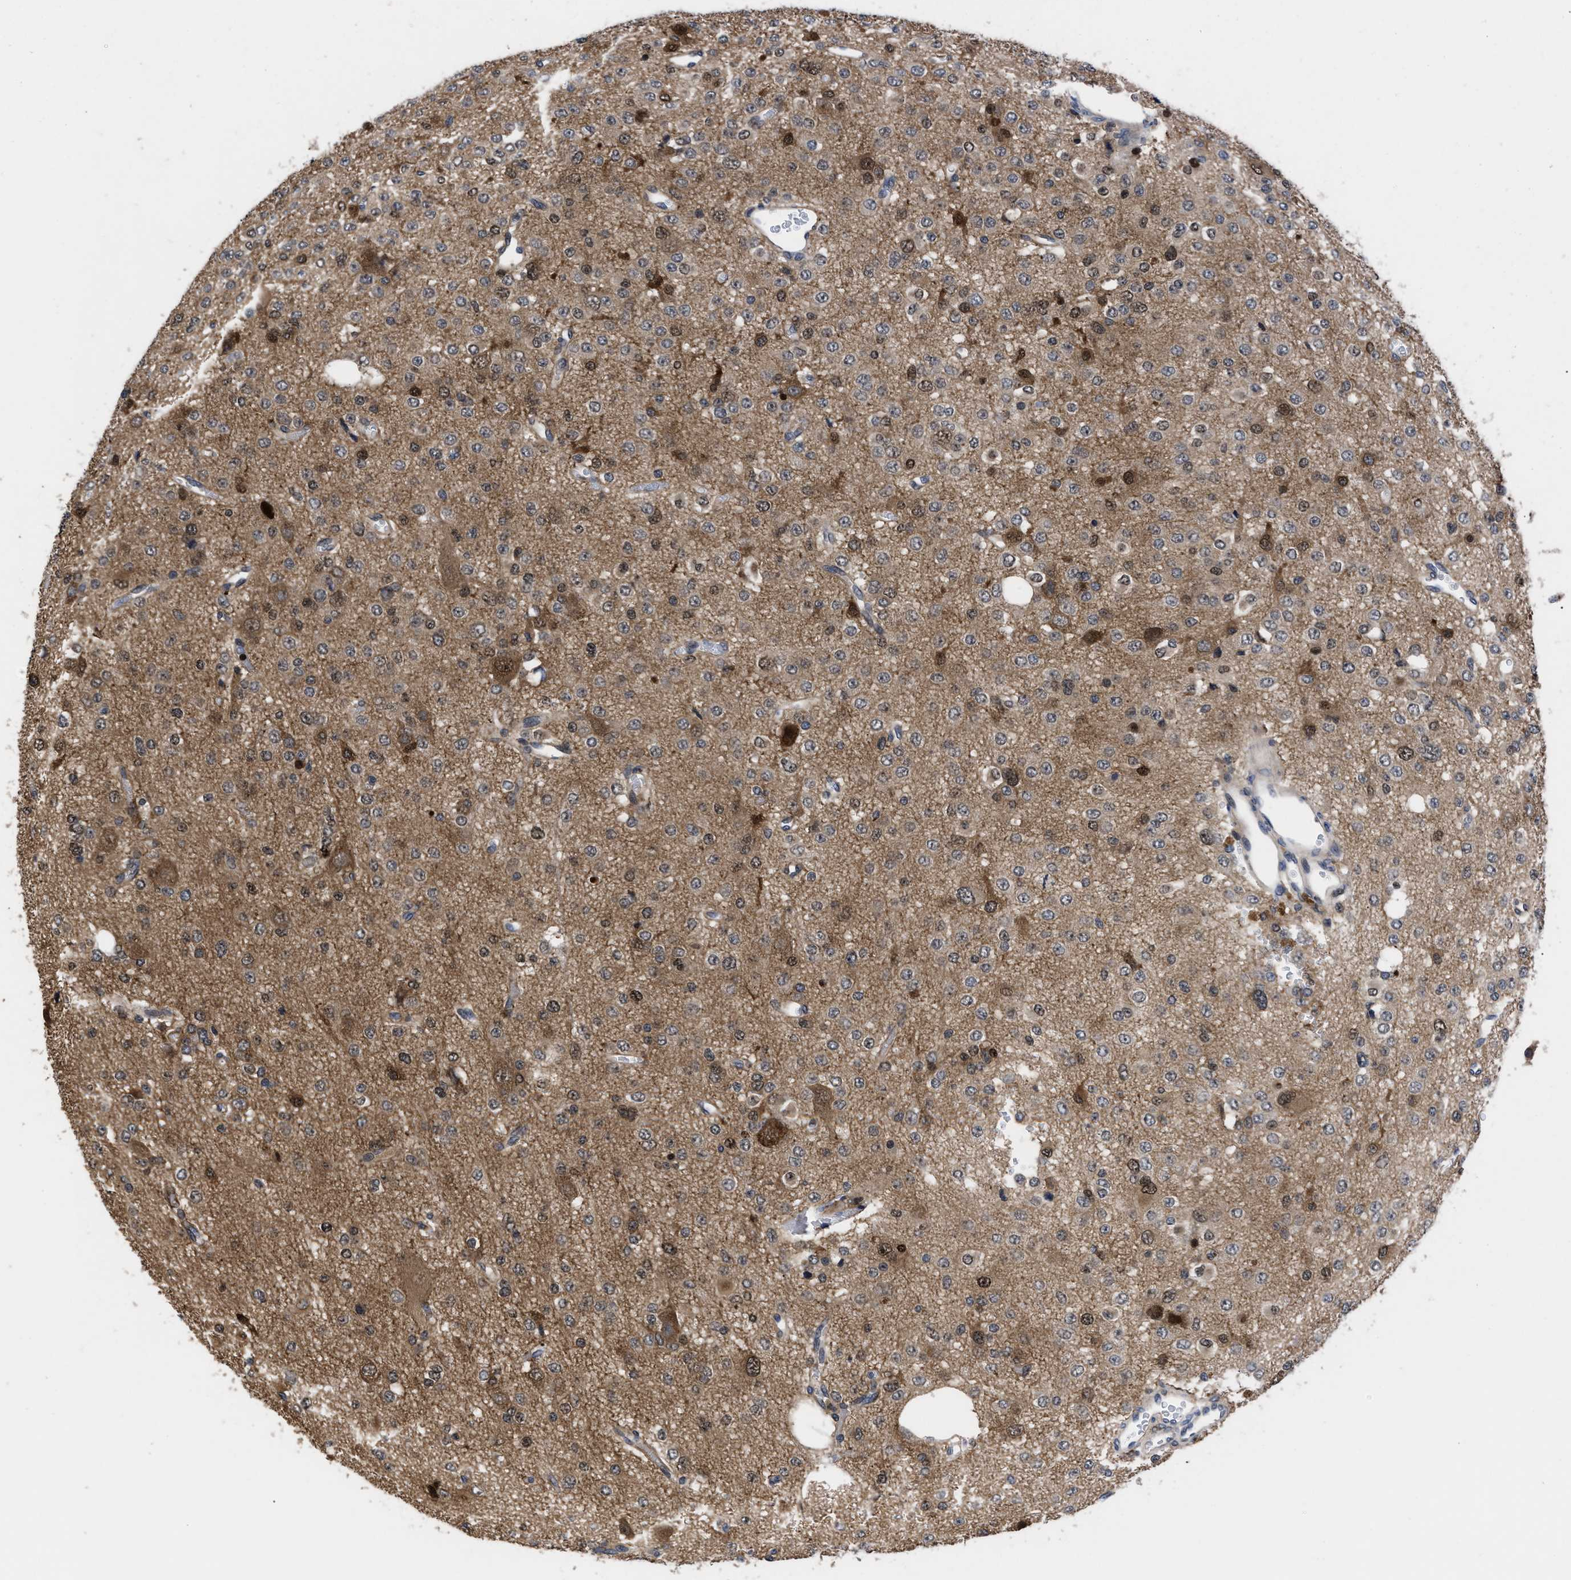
{"staining": {"intensity": "moderate", "quantity": ">75%", "location": "cytoplasmic/membranous,nuclear"}, "tissue": "glioma", "cell_type": "Tumor cells", "image_type": "cancer", "snomed": [{"axis": "morphology", "description": "Glioma, malignant, Low grade"}, {"axis": "topography", "description": "Brain"}], "caption": "Immunohistochemical staining of malignant glioma (low-grade) displays medium levels of moderate cytoplasmic/membranous and nuclear protein expression in about >75% of tumor cells. The staining is performed using DAB (3,3'-diaminobenzidine) brown chromogen to label protein expression. The nuclei are counter-stained blue using hematoxylin.", "gene": "FAM200A", "patient": {"sex": "male", "age": 38}}